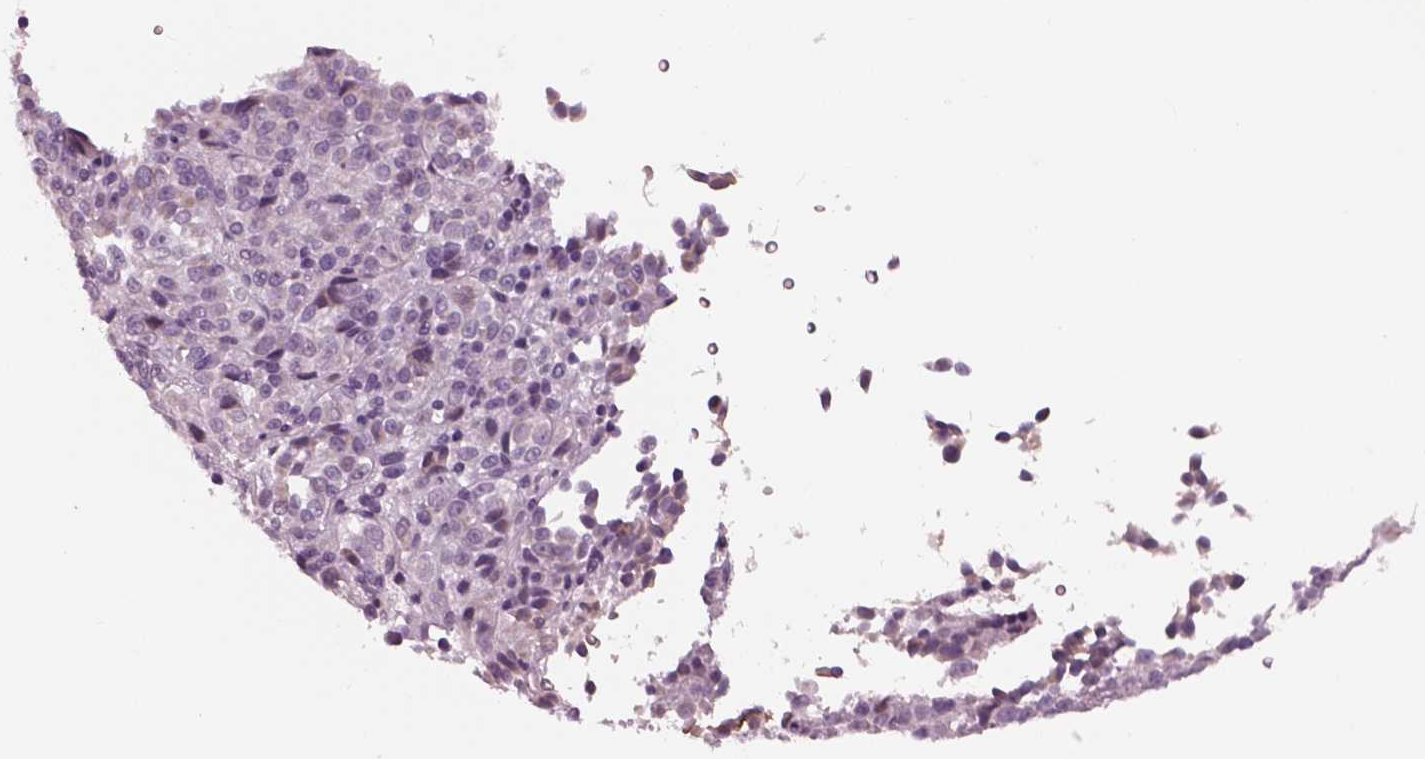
{"staining": {"intensity": "negative", "quantity": "none", "location": "none"}, "tissue": "melanoma", "cell_type": "Tumor cells", "image_type": "cancer", "snomed": [{"axis": "morphology", "description": "Malignant melanoma, Metastatic site"}, {"axis": "topography", "description": "Brain"}], "caption": "This is an immunohistochemistry (IHC) micrograph of human melanoma. There is no expression in tumor cells.", "gene": "CYLC1", "patient": {"sex": "female", "age": 56}}